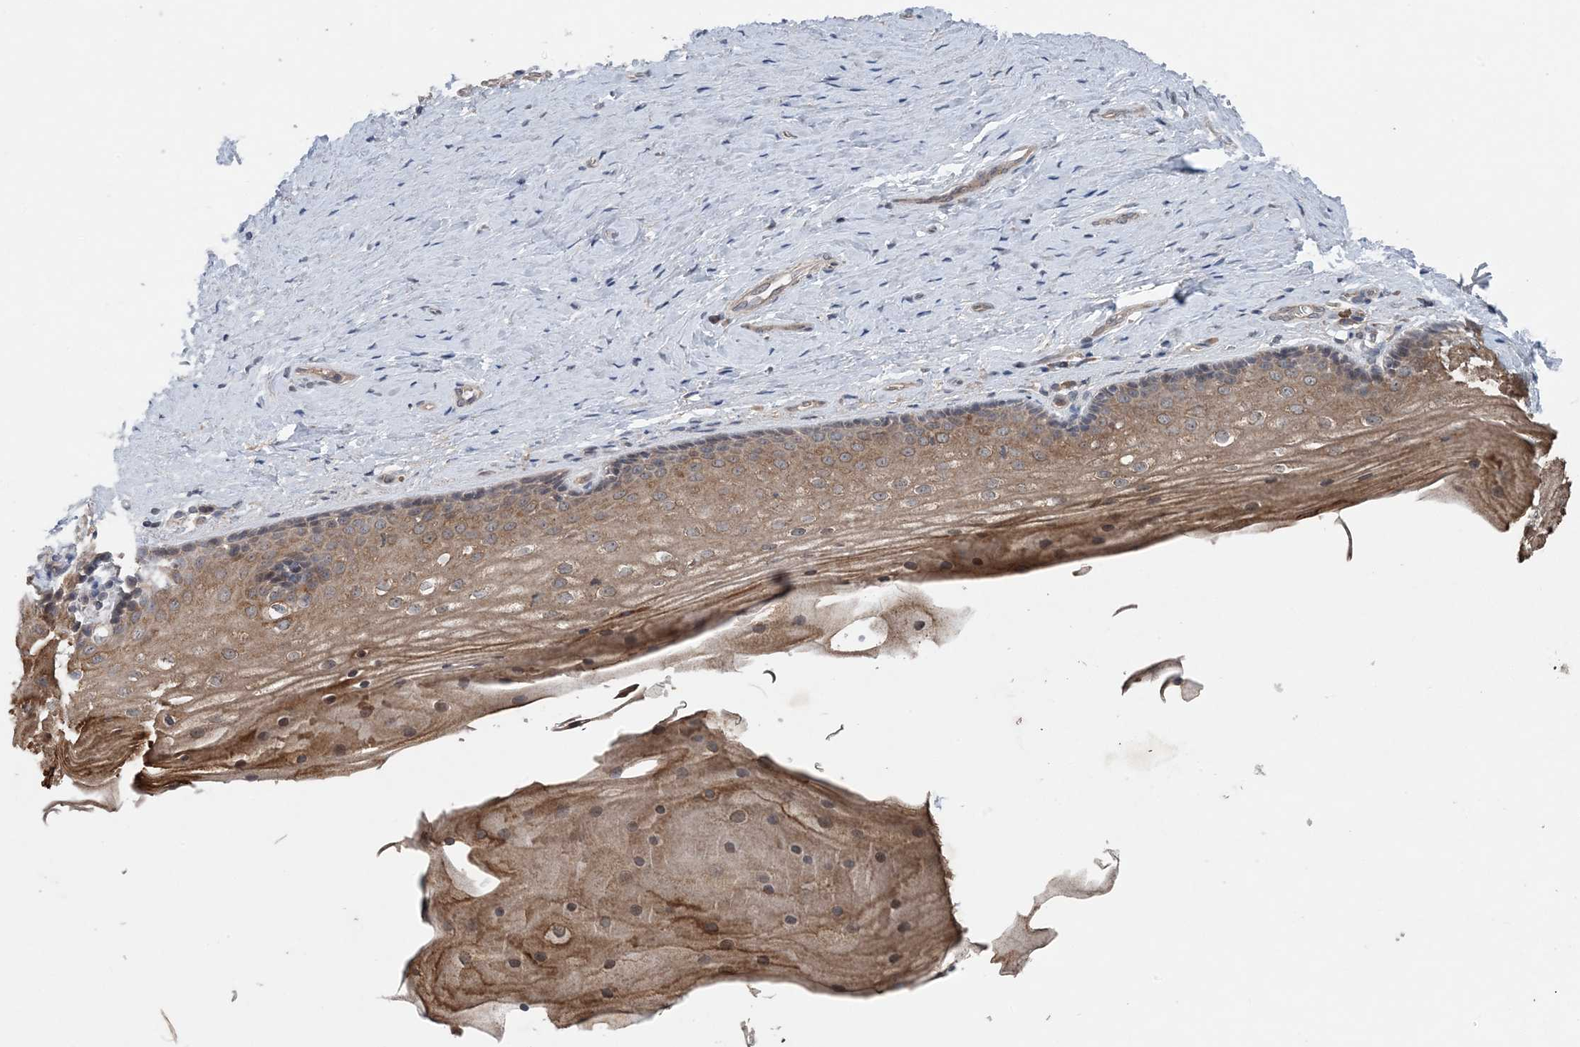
{"staining": {"intensity": "moderate", "quantity": "25%-75%", "location": "cytoplasmic/membranous"}, "tissue": "vagina", "cell_type": "Squamous epithelial cells", "image_type": "normal", "snomed": [{"axis": "morphology", "description": "Normal tissue, NOS"}, {"axis": "topography", "description": "Vagina"}], "caption": "Protein staining by immunohistochemistry (IHC) reveals moderate cytoplasmic/membranous positivity in about 25%-75% of squamous epithelial cells in normal vagina.", "gene": "MYO9B", "patient": {"sex": "female", "age": 46}}